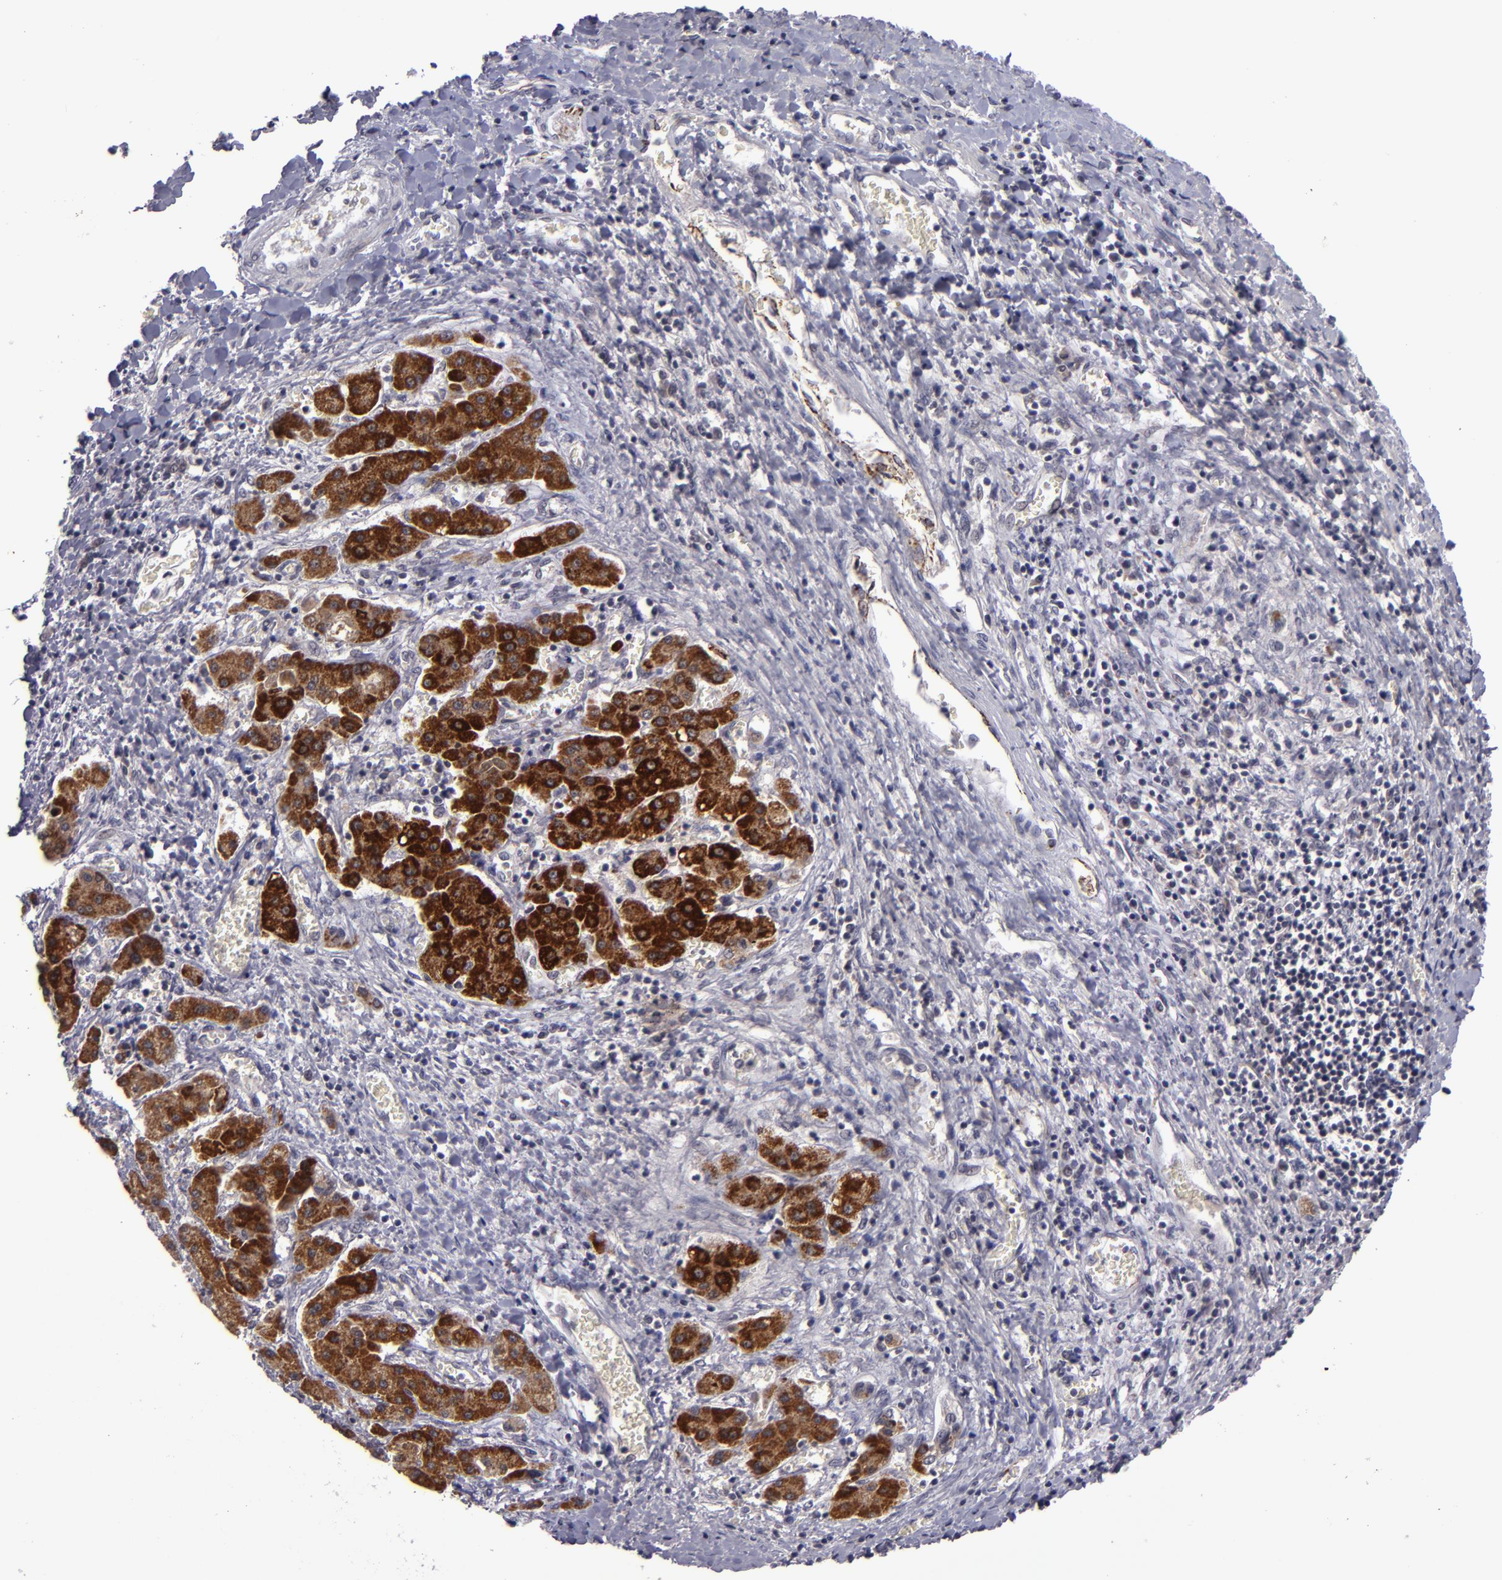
{"staining": {"intensity": "weak", "quantity": ">75%", "location": "cytoplasmic/membranous"}, "tissue": "liver cancer", "cell_type": "Tumor cells", "image_type": "cancer", "snomed": [{"axis": "morphology", "description": "Carcinoma, Hepatocellular, NOS"}, {"axis": "topography", "description": "Liver"}], "caption": "A micrograph of human liver hepatocellular carcinoma stained for a protein reveals weak cytoplasmic/membranous brown staining in tumor cells.", "gene": "CASP8", "patient": {"sex": "male", "age": 24}}